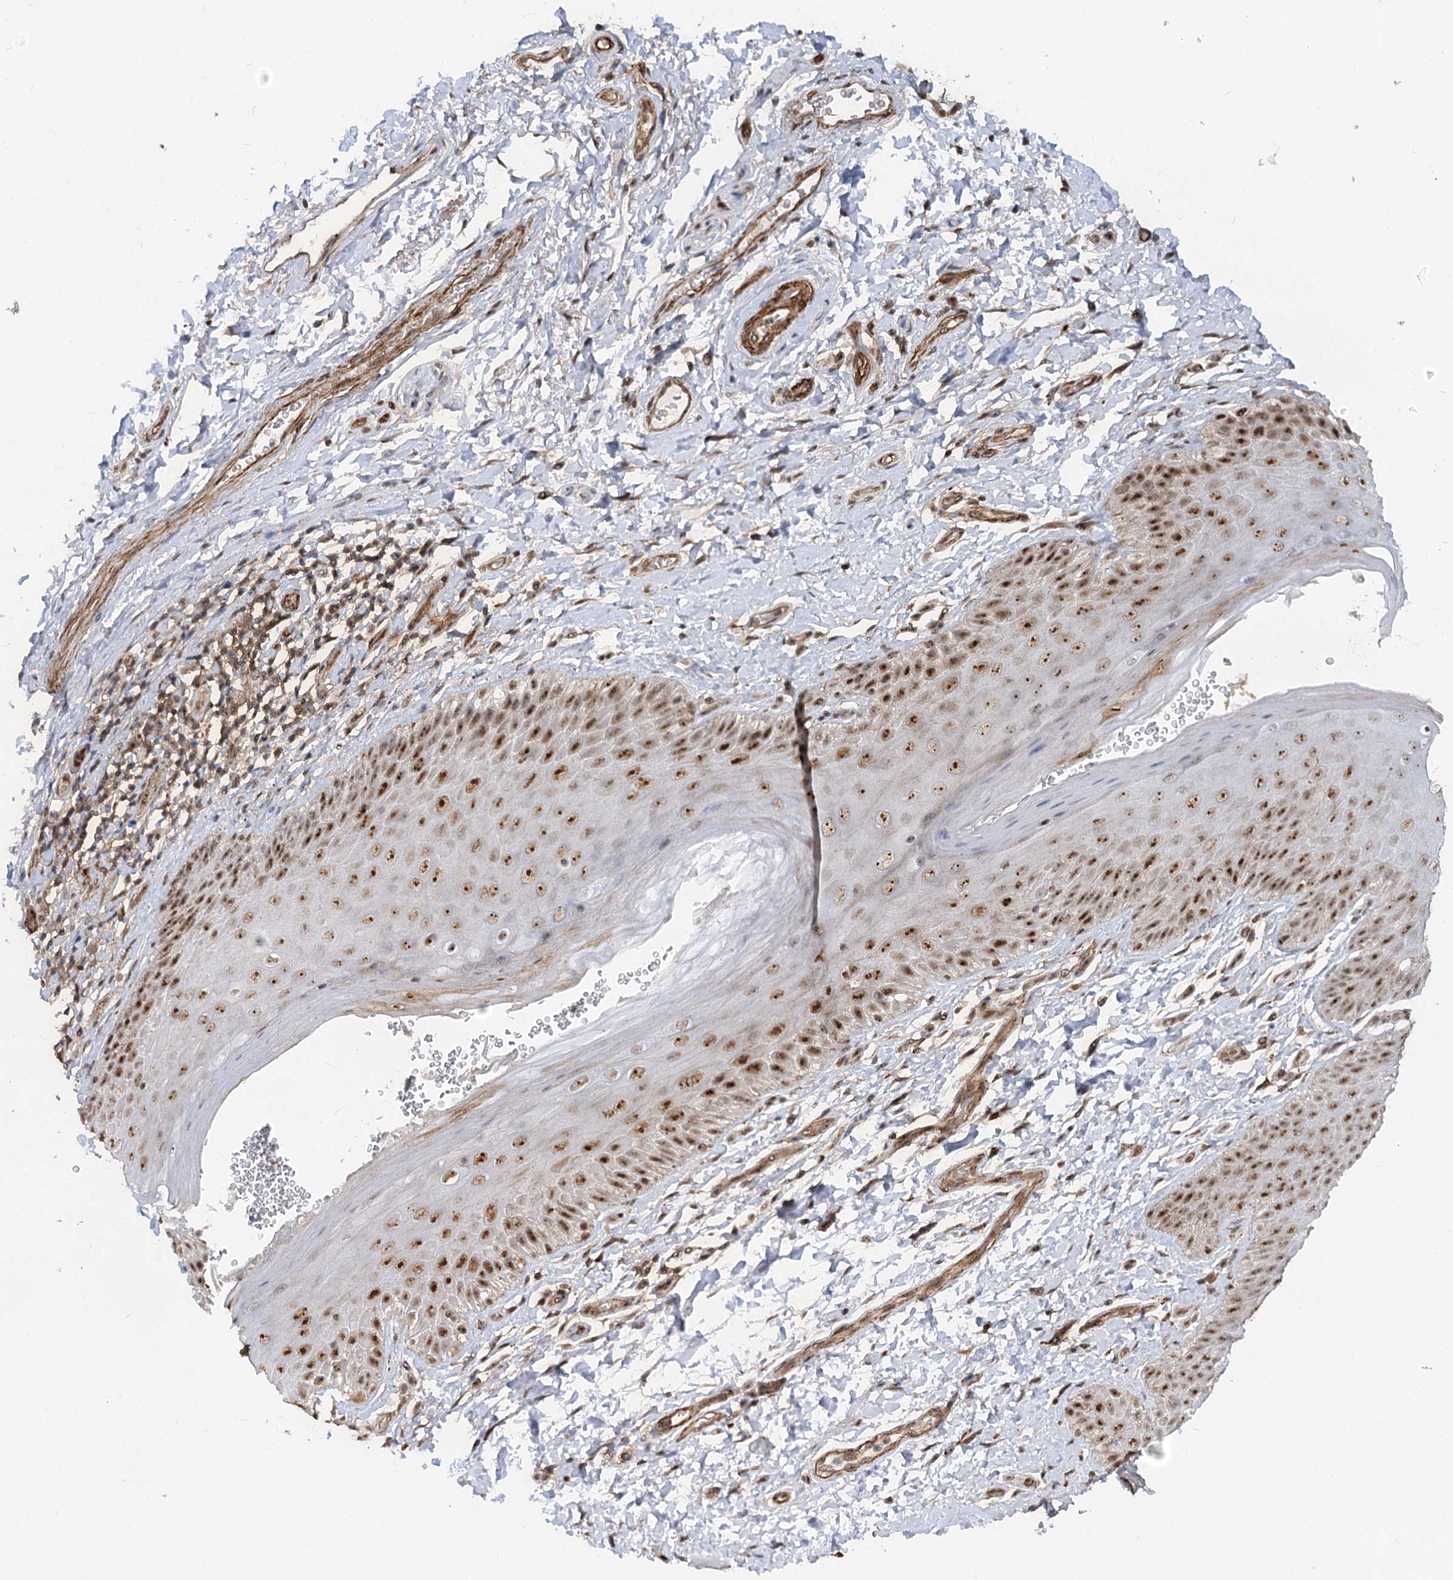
{"staining": {"intensity": "strong", "quantity": ">75%", "location": "nuclear"}, "tissue": "skin", "cell_type": "Epidermal cells", "image_type": "normal", "snomed": [{"axis": "morphology", "description": "Normal tissue, NOS"}, {"axis": "topography", "description": "Anal"}], "caption": "Unremarkable skin demonstrates strong nuclear staining in approximately >75% of epidermal cells The staining is performed using DAB brown chromogen to label protein expression. The nuclei are counter-stained blue using hematoxylin..", "gene": "GNL3L", "patient": {"sex": "male", "age": 44}}